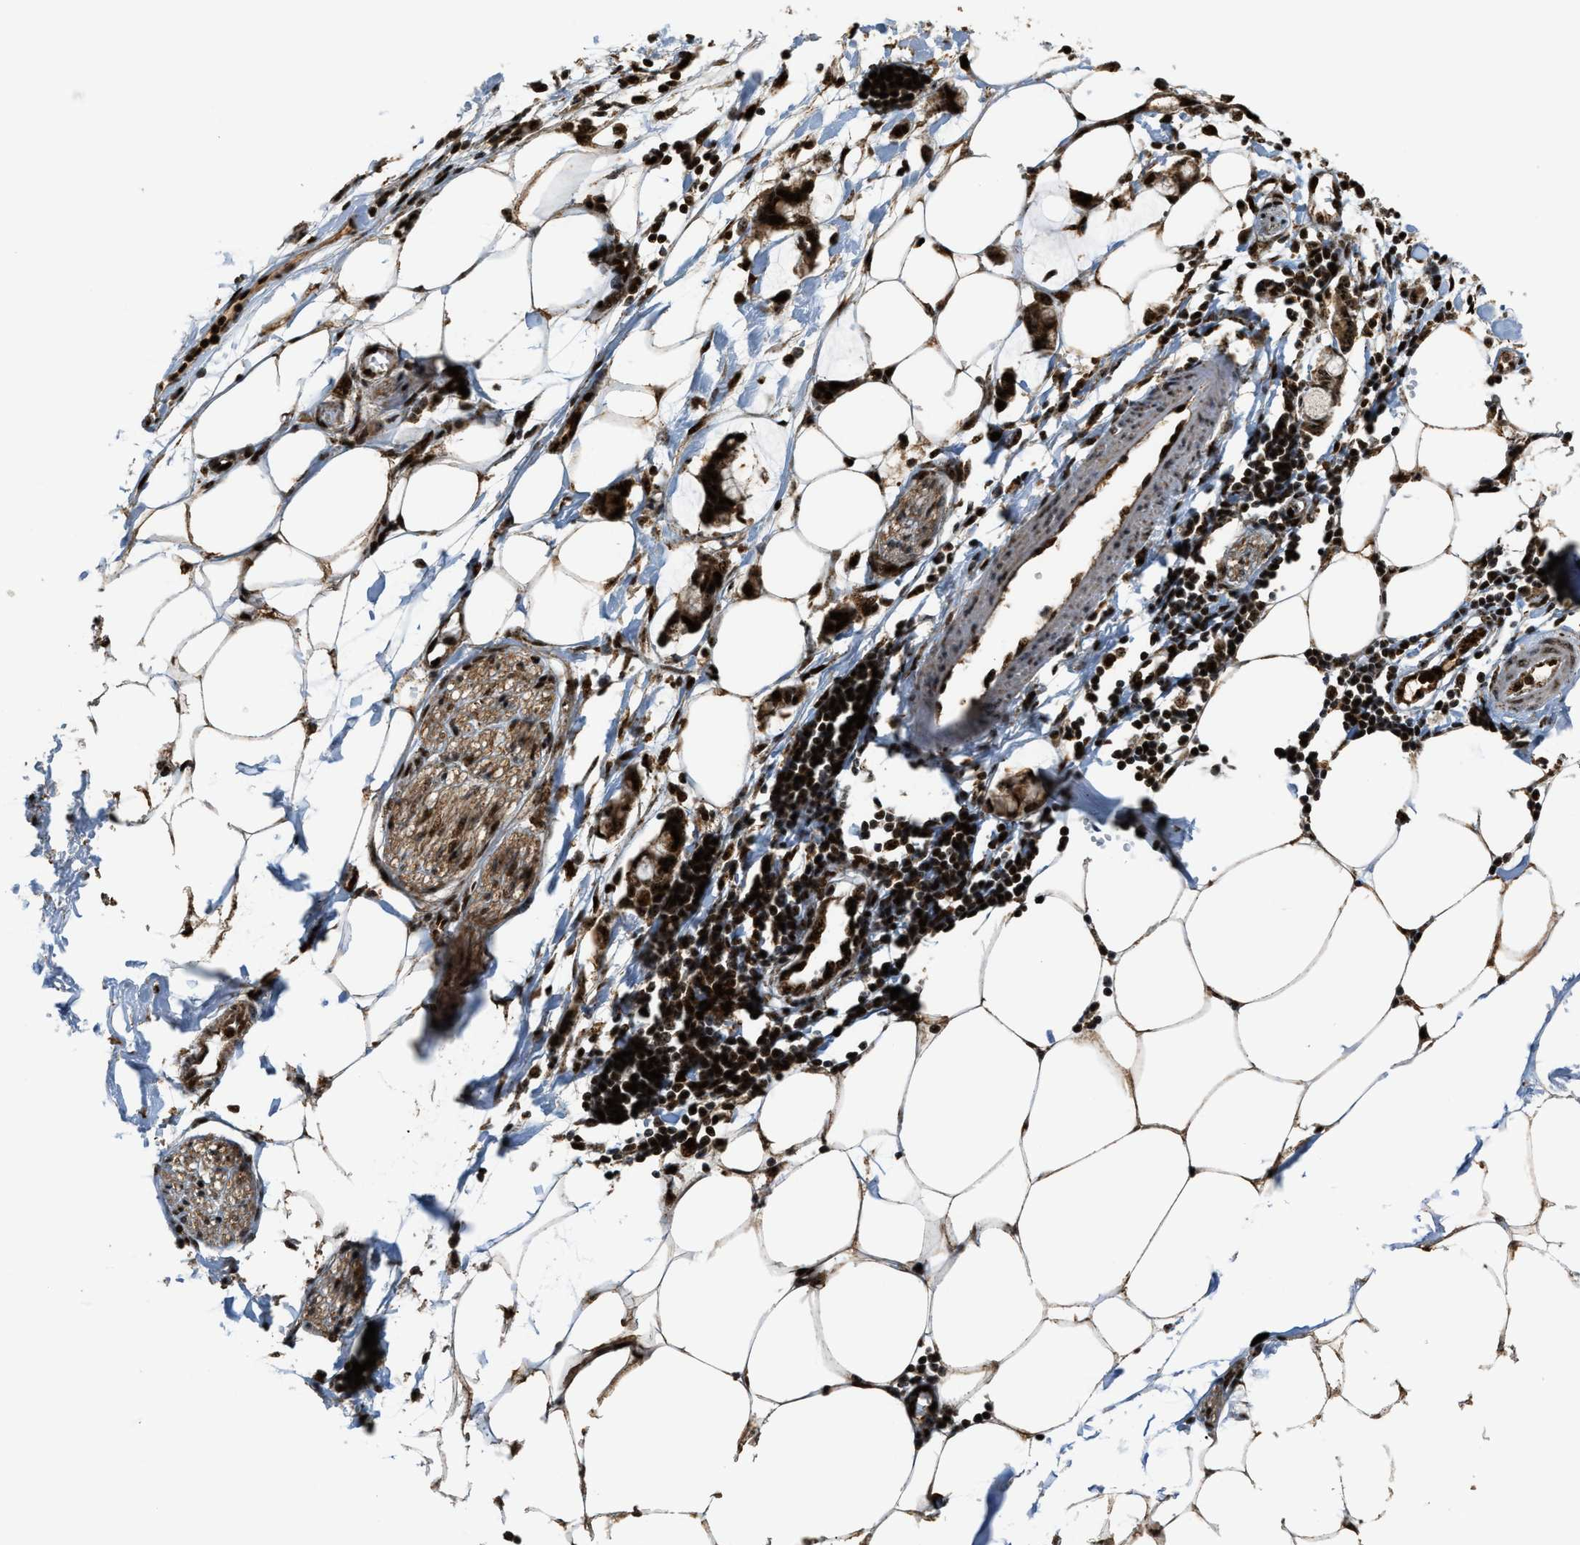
{"staining": {"intensity": "strong", "quantity": ">75%", "location": "cytoplasmic/membranous,nuclear"}, "tissue": "adipose tissue", "cell_type": "Adipocytes", "image_type": "normal", "snomed": [{"axis": "morphology", "description": "Normal tissue, NOS"}, {"axis": "morphology", "description": "Adenocarcinoma, NOS"}, {"axis": "topography", "description": "Colon"}, {"axis": "topography", "description": "Peripheral nerve tissue"}], "caption": "Protein staining by immunohistochemistry (IHC) shows strong cytoplasmic/membranous,nuclear expression in about >75% of adipocytes in benign adipose tissue.", "gene": "ZNF687", "patient": {"sex": "male", "age": 14}}